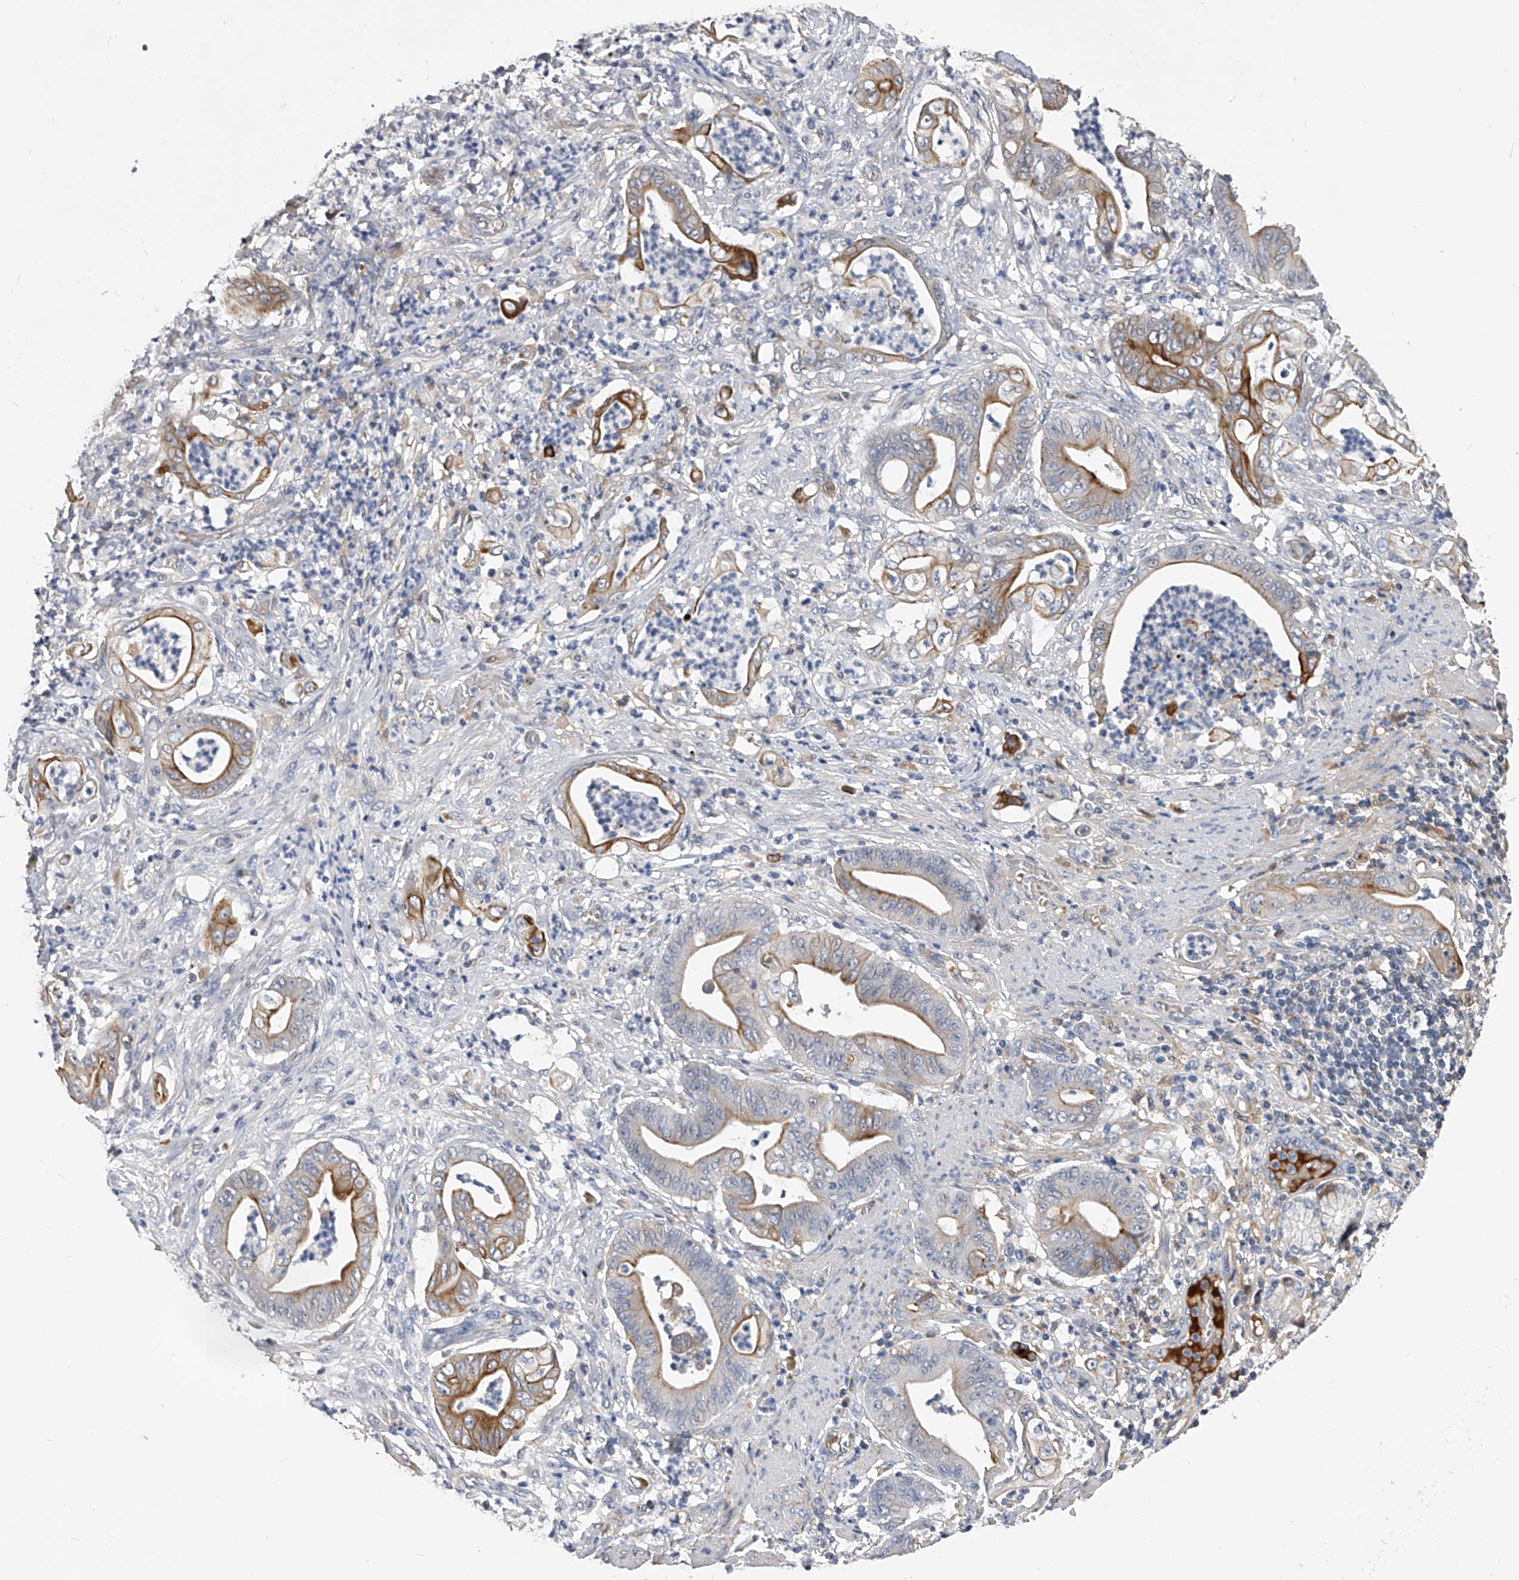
{"staining": {"intensity": "moderate", "quantity": "25%-75%", "location": "cytoplasmic/membranous"}, "tissue": "stomach cancer", "cell_type": "Tumor cells", "image_type": "cancer", "snomed": [{"axis": "morphology", "description": "Adenocarcinoma, NOS"}, {"axis": "topography", "description": "Stomach"}], "caption": "This image exhibits immunohistochemistry (IHC) staining of human adenocarcinoma (stomach), with medium moderate cytoplasmic/membranous positivity in about 25%-75% of tumor cells.", "gene": "MDN1", "patient": {"sex": "female", "age": 73}}